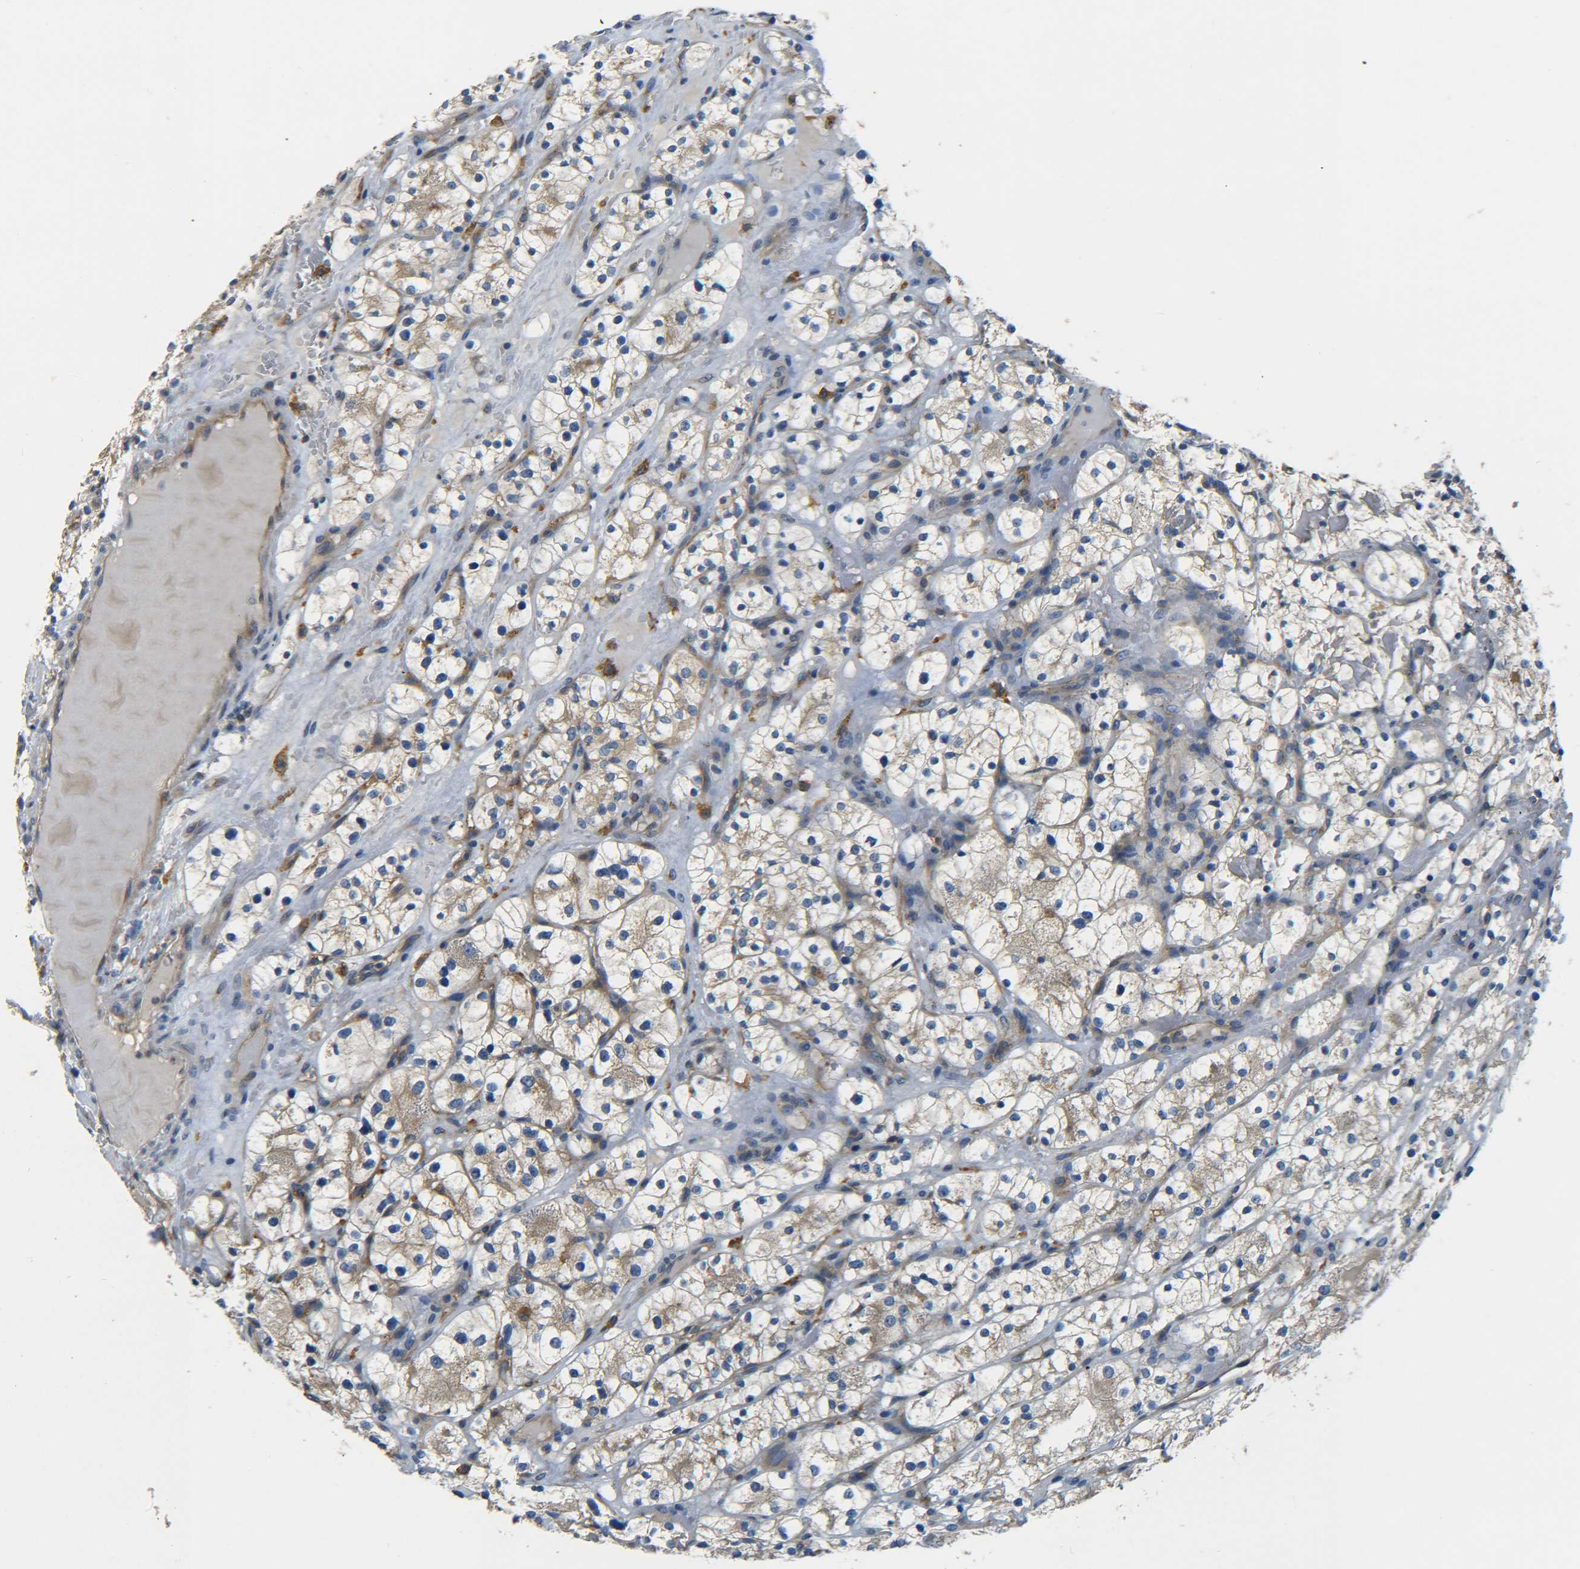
{"staining": {"intensity": "moderate", "quantity": "25%-75%", "location": "cytoplasmic/membranous"}, "tissue": "renal cancer", "cell_type": "Tumor cells", "image_type": "cancer", "snomed": [{"axis": "morphology", "description": "Adenocarcinoma, NOS"}, {"axis": "topography", "description": "Kidney"}], "caption": "Immunohistochemical staining of renal cancer displays moderate cytoplasmic/membranous protein expression in approximately 25%-75% of tumor cells. Immunohistochemistry stains the protein of interest in brown and the nuclei are stained blue.", "gene": "LRCH3", "patient": {"sex": "female", "age": 60}}